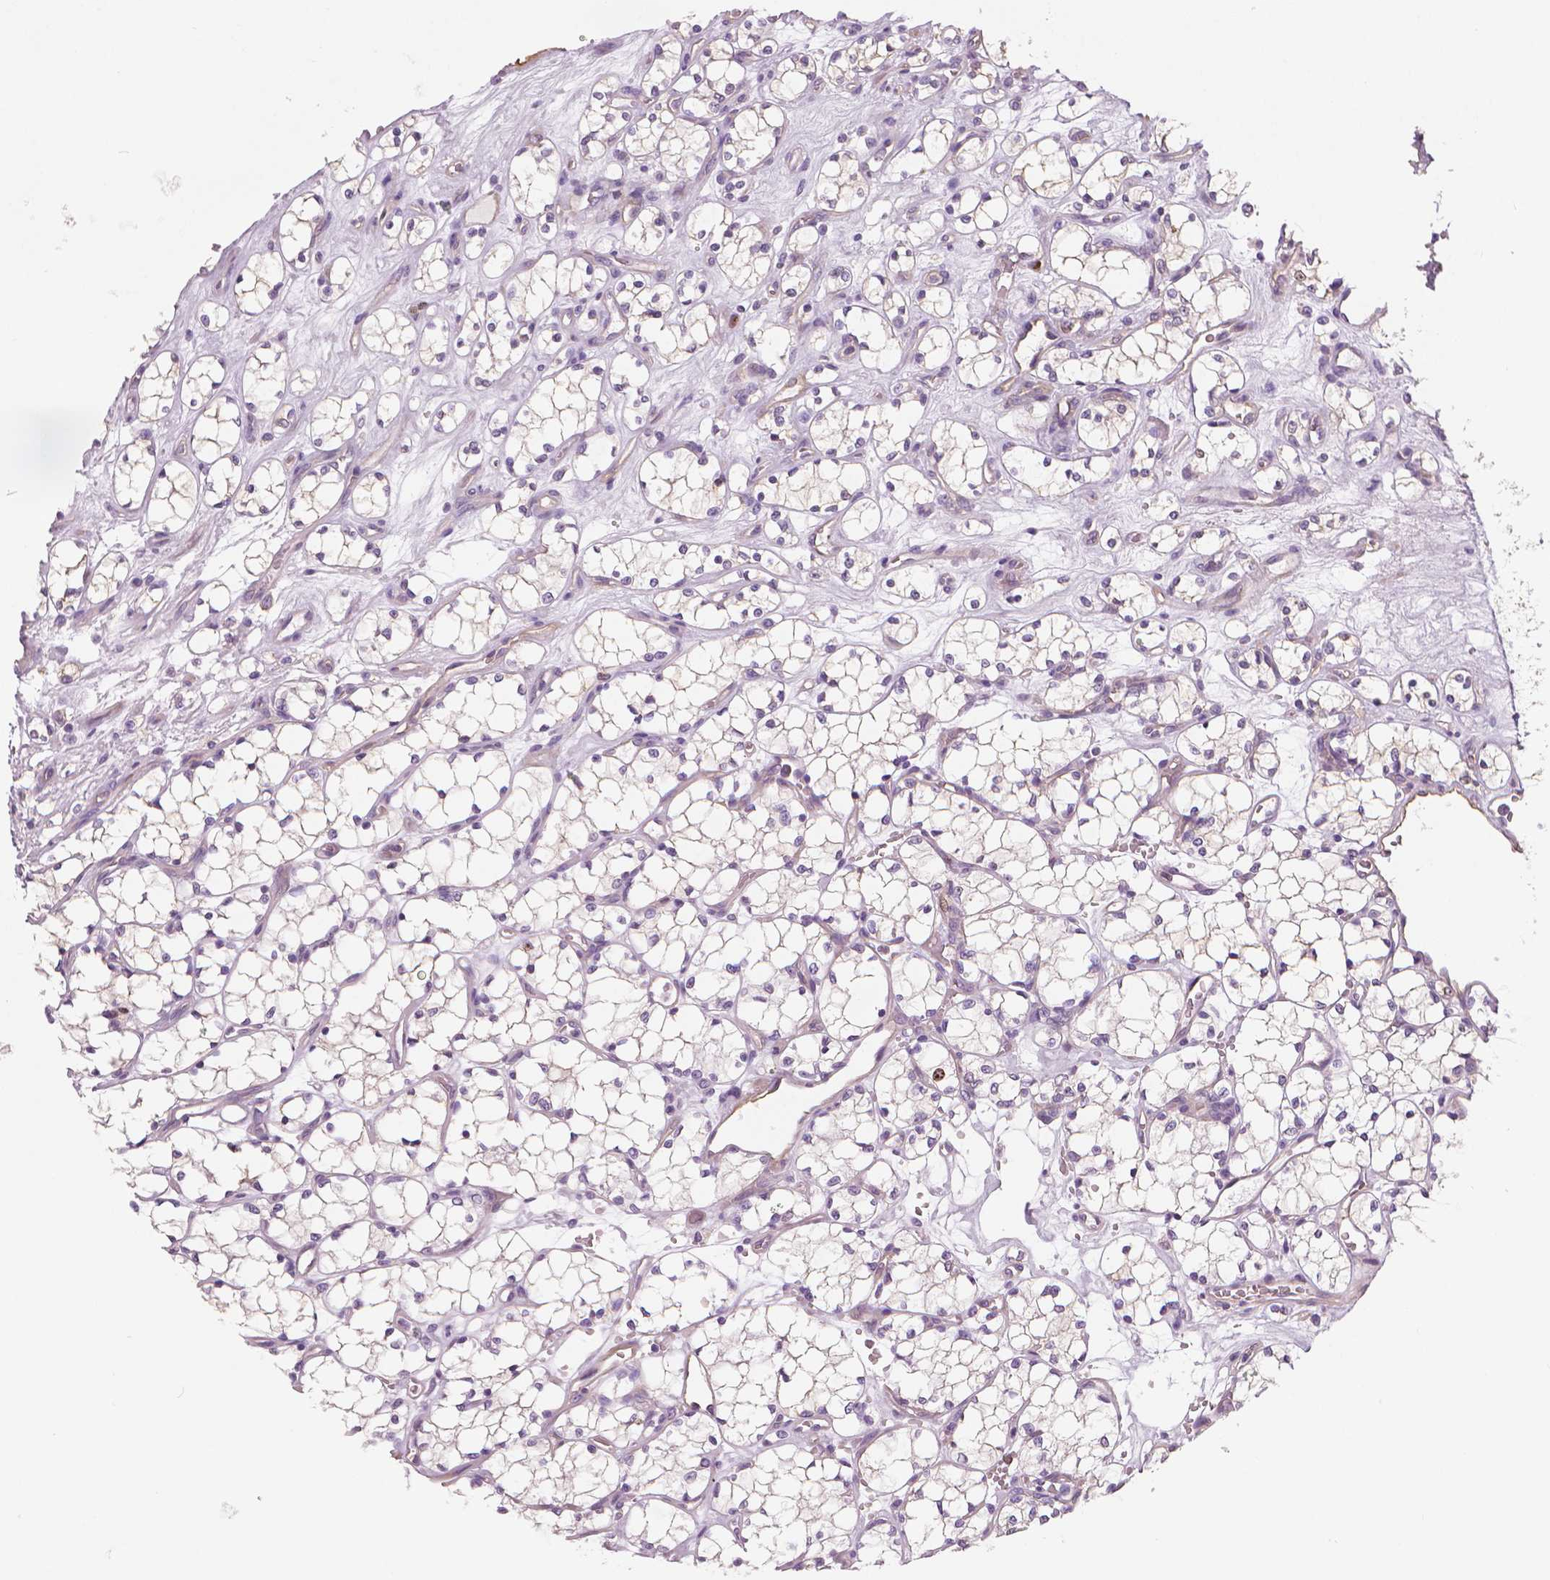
{"staining": {"intensity": "negative", "quantity": "none", "location": "none"}, "tissue": "renal cancer", "cell_type": "Tumor cells", "image_type": "cancer", "snomed": [{"axis": "morphology", "description": "Adenocarcinoma, NOS"}, {"axis": "topography", "description": "Kidney"}], "caption": "There is no significant expression in tumor cells of renal cancer. The staining is performed using DAB (3,3'-diaminobenzidine) brown chromogen with nuclei counter-stained in using hematoxylin.", "gene": "MKI67", "patient": {"sex": "female", "age": 69}}